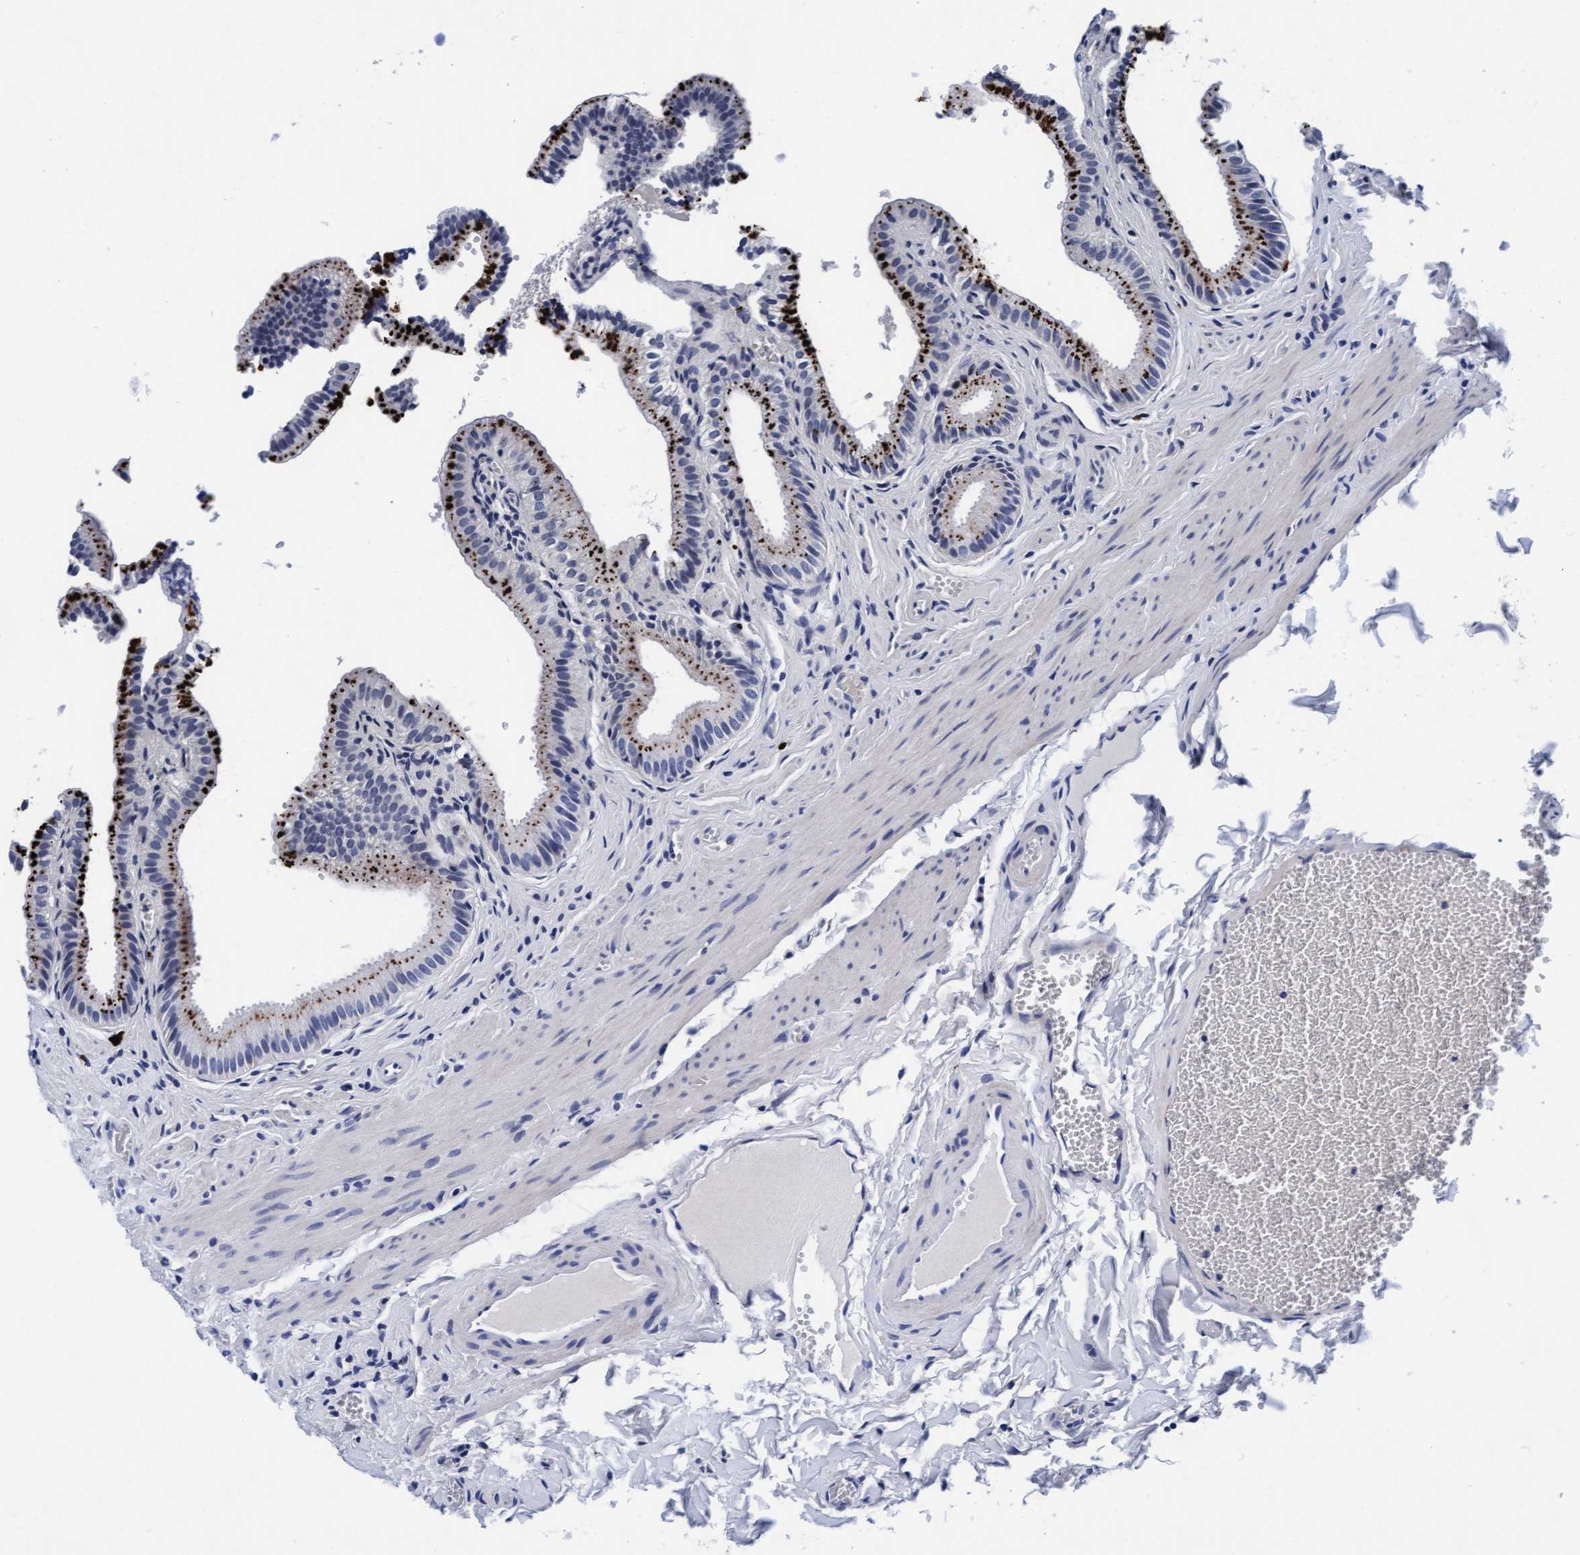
{"staining": {"intensity": "strong", "quantity": ">75%", "location": "cytoplasmic/membranous"}, "tissue": "gallbladder", "cell_type": "Glandular cells", "image_type": "normal", "snomed": [{"axis": "morphology", "description": "Normal tissue, NOS"}, {"axis": "topography", "description": "Gallbladder"}], "caption": "DAB (3,3'-diaminobenzidine) immunohistochemical staining of normal gallbladder reveals strong cytoplasmic/membranous protein expression in approximately >75% of glandular cells.", "gene": "ARSG", "patient": {"sex": "male", "age": 38}}